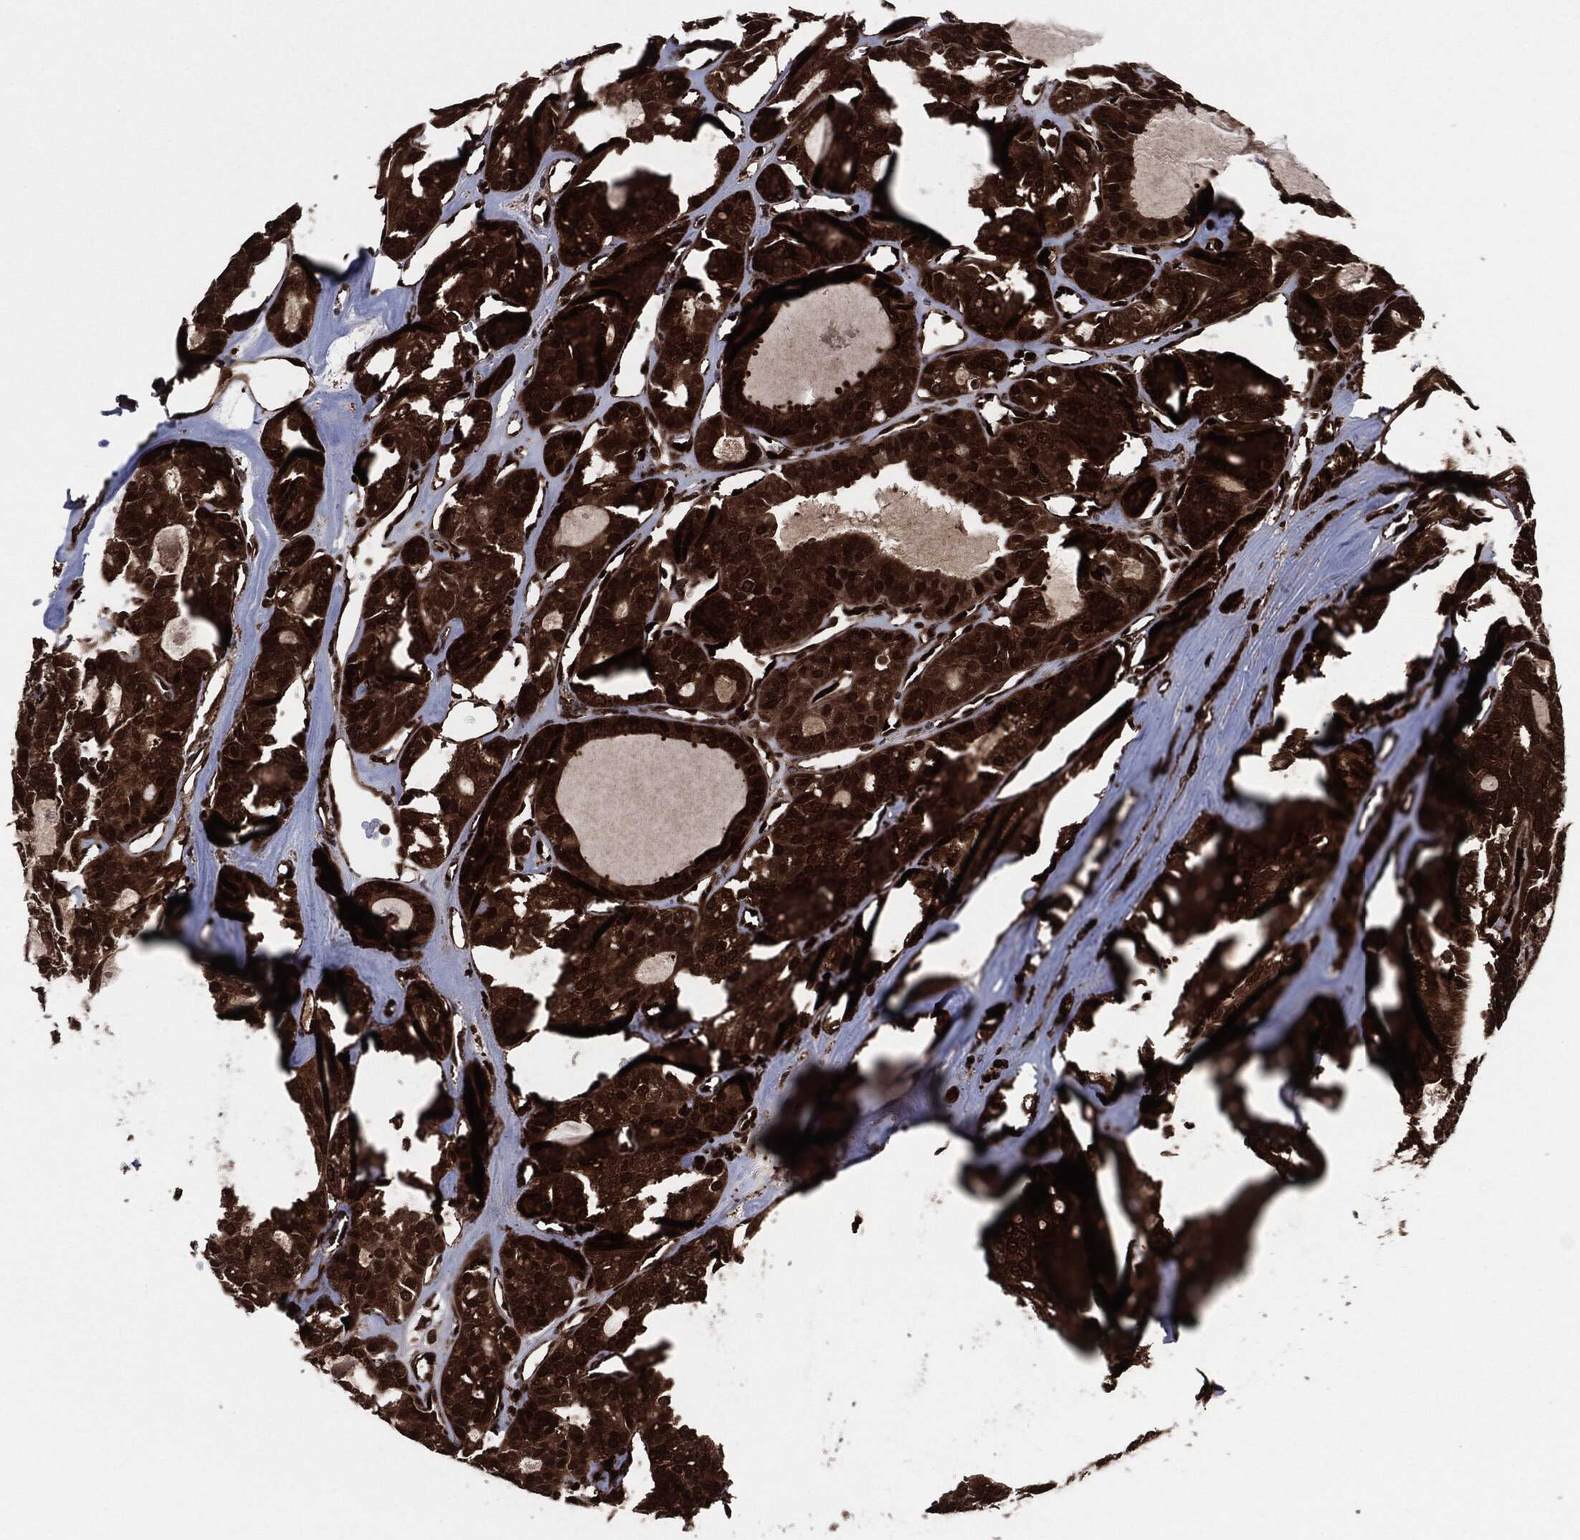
{"staining": {"intensity": "strong", "quantity": ">75%", "location": "cytoplasmic/membranous,nuclear"}, "tissue": "thyroid cancer", "cell_type": "Tumor cells", "image_type": "cancer", "snomed": [{"axis": "morphology", "description": "Follicular adenoma carcinoma, NOS"}, {"axis": "topography", "description": "Thyroid gland"}], "caption": "Human follicular adenoma carcinoma (thyroid) stained for a protein (brown) reveals strong cytoplasmic/membranous and nuclear positive staining in about >75% of tumor cells.", "gene": "YWHAB", "patient": {"sex": "male", "age": 75}}